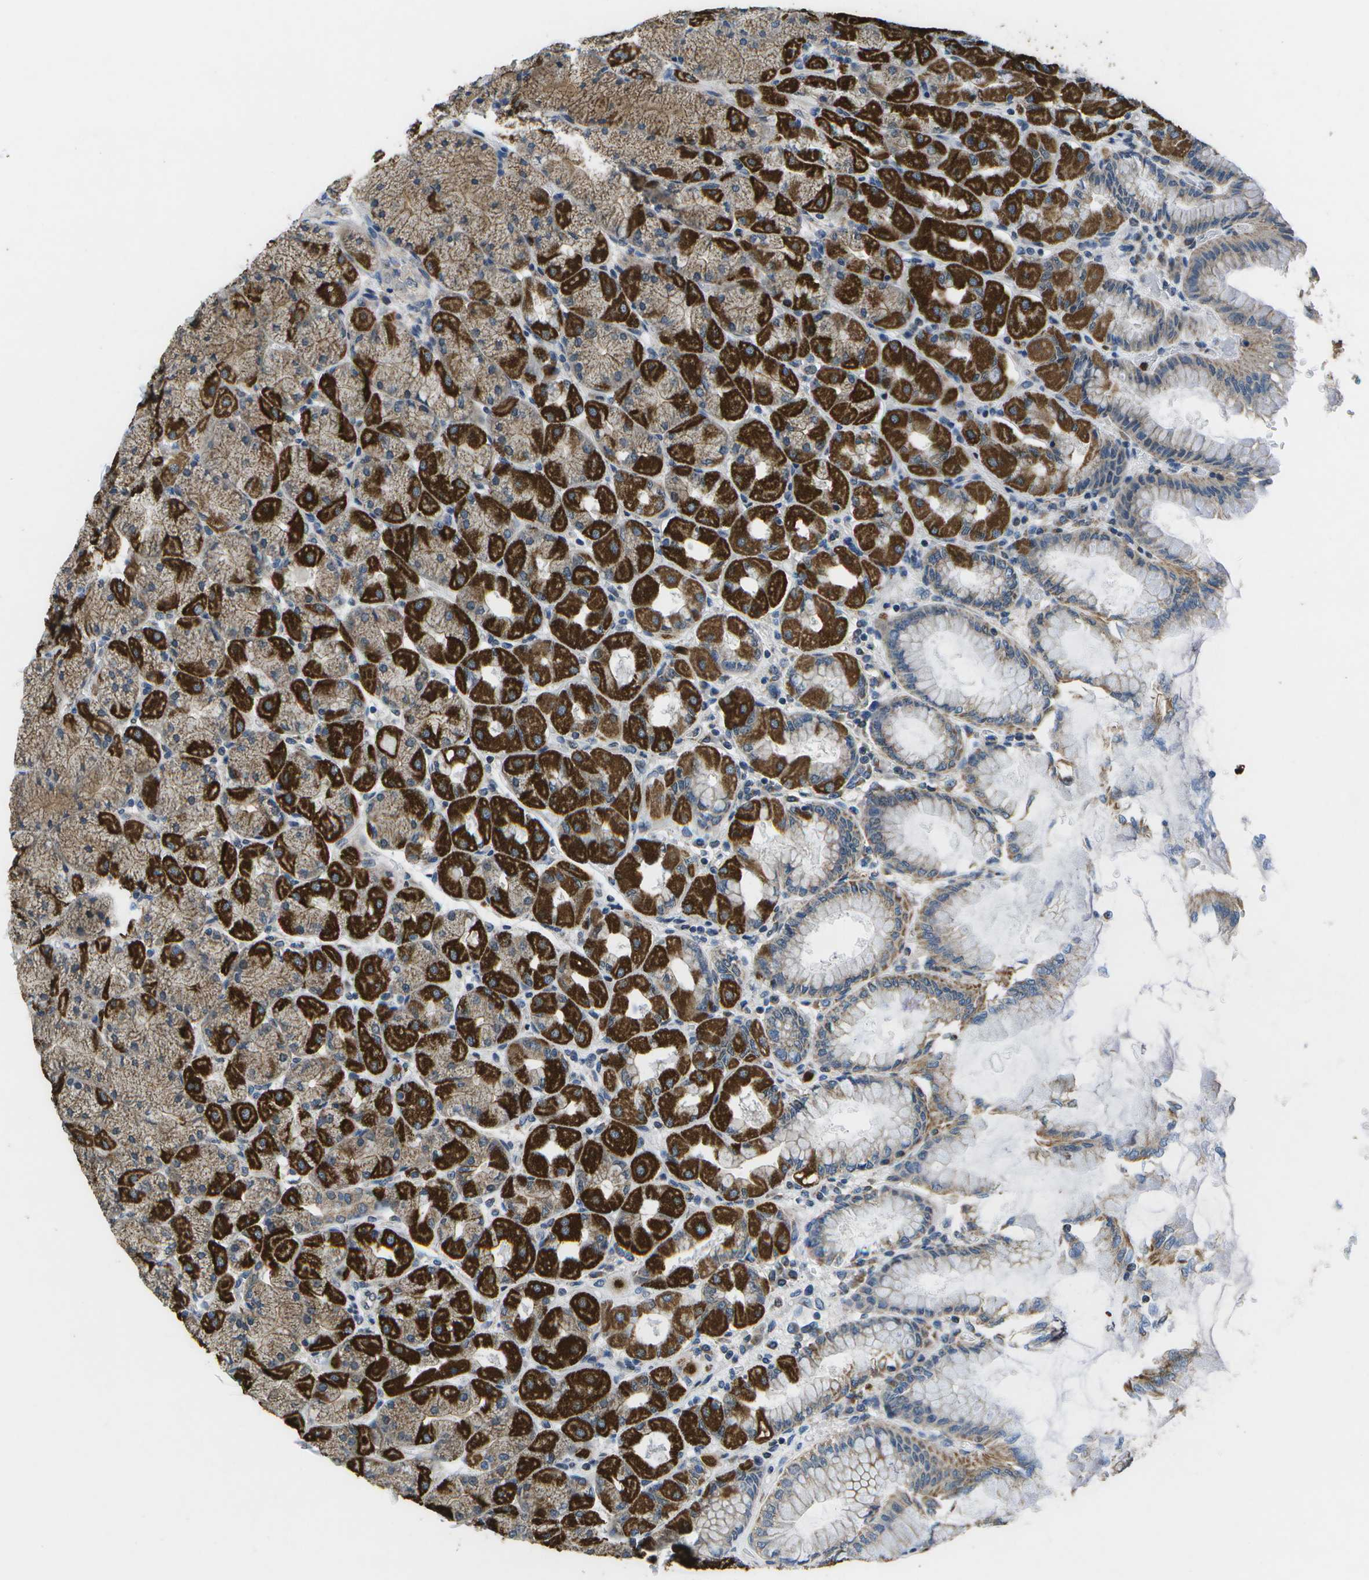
{"staining": {"intensity": "strong", "quantity": ">75%", "location": "cytoplasmic/membranous"}, "tissue": "stomach", "cell_type": "Glandular cells", "image_type": "normal", "snomed": [{"axis": "morphology", "description": "Normal tissue, NOS"}, {"axis": "topography", "description": "Stomach, upper"}], "caption": "Immunohistochemistry (IHC) staining of benign stomach, which demonstrates high levels of strong cytoplasmic/membranous staining in about >75% of glandular cells indicating strong cytoplasmic/membranous protein staining. The staining was performed using DAB (3,3'-diaminobenzidine) (brown) for protein detection and nuclei were counterstained in hematoxylin (blue).", "gene": "GALNT15", "patient": {"sex": "female", "age": 56}}